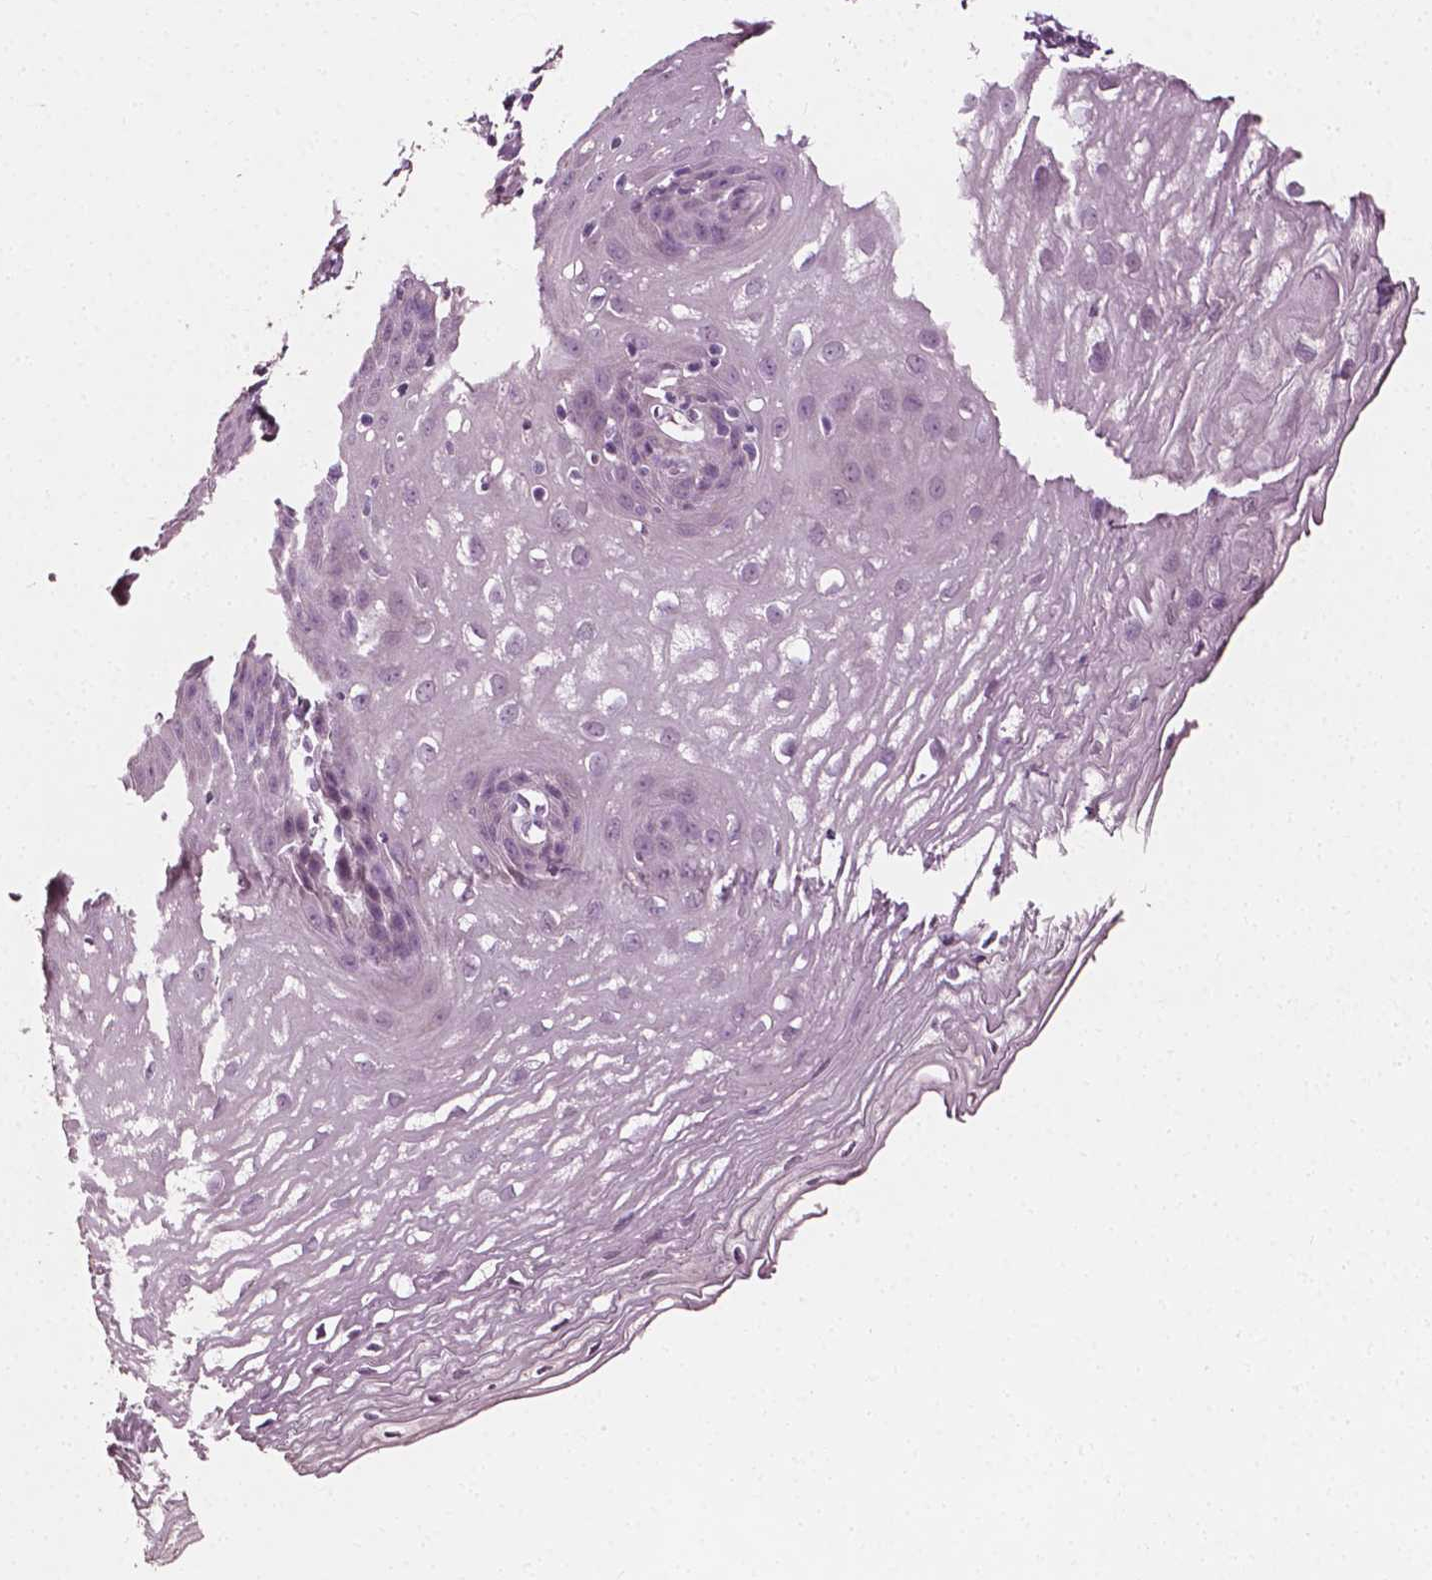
{"staining": {"intensity": "negative", "quantity": "none", "location": "none"}, "tissue": "esophagus", "cell_type": "Squamous epithelial cells", "image_type": "normal", "snomed": [{"axis": "morphology", "description": "Normal tissue, NOS"}, {"axis": "topography", "description": "Esophagus"}], "caption": "Immunohistochemistry (IHC) of benign human esophagus exhibits no positivity in squamous epithelial cells. (DAB (3,3'-diaminobenzidine) immunohistochemistry (IHC) with hematoxylin counter stain).", "gene": "PLA2R1", "patient": {"sex": "female", "age": 81}}